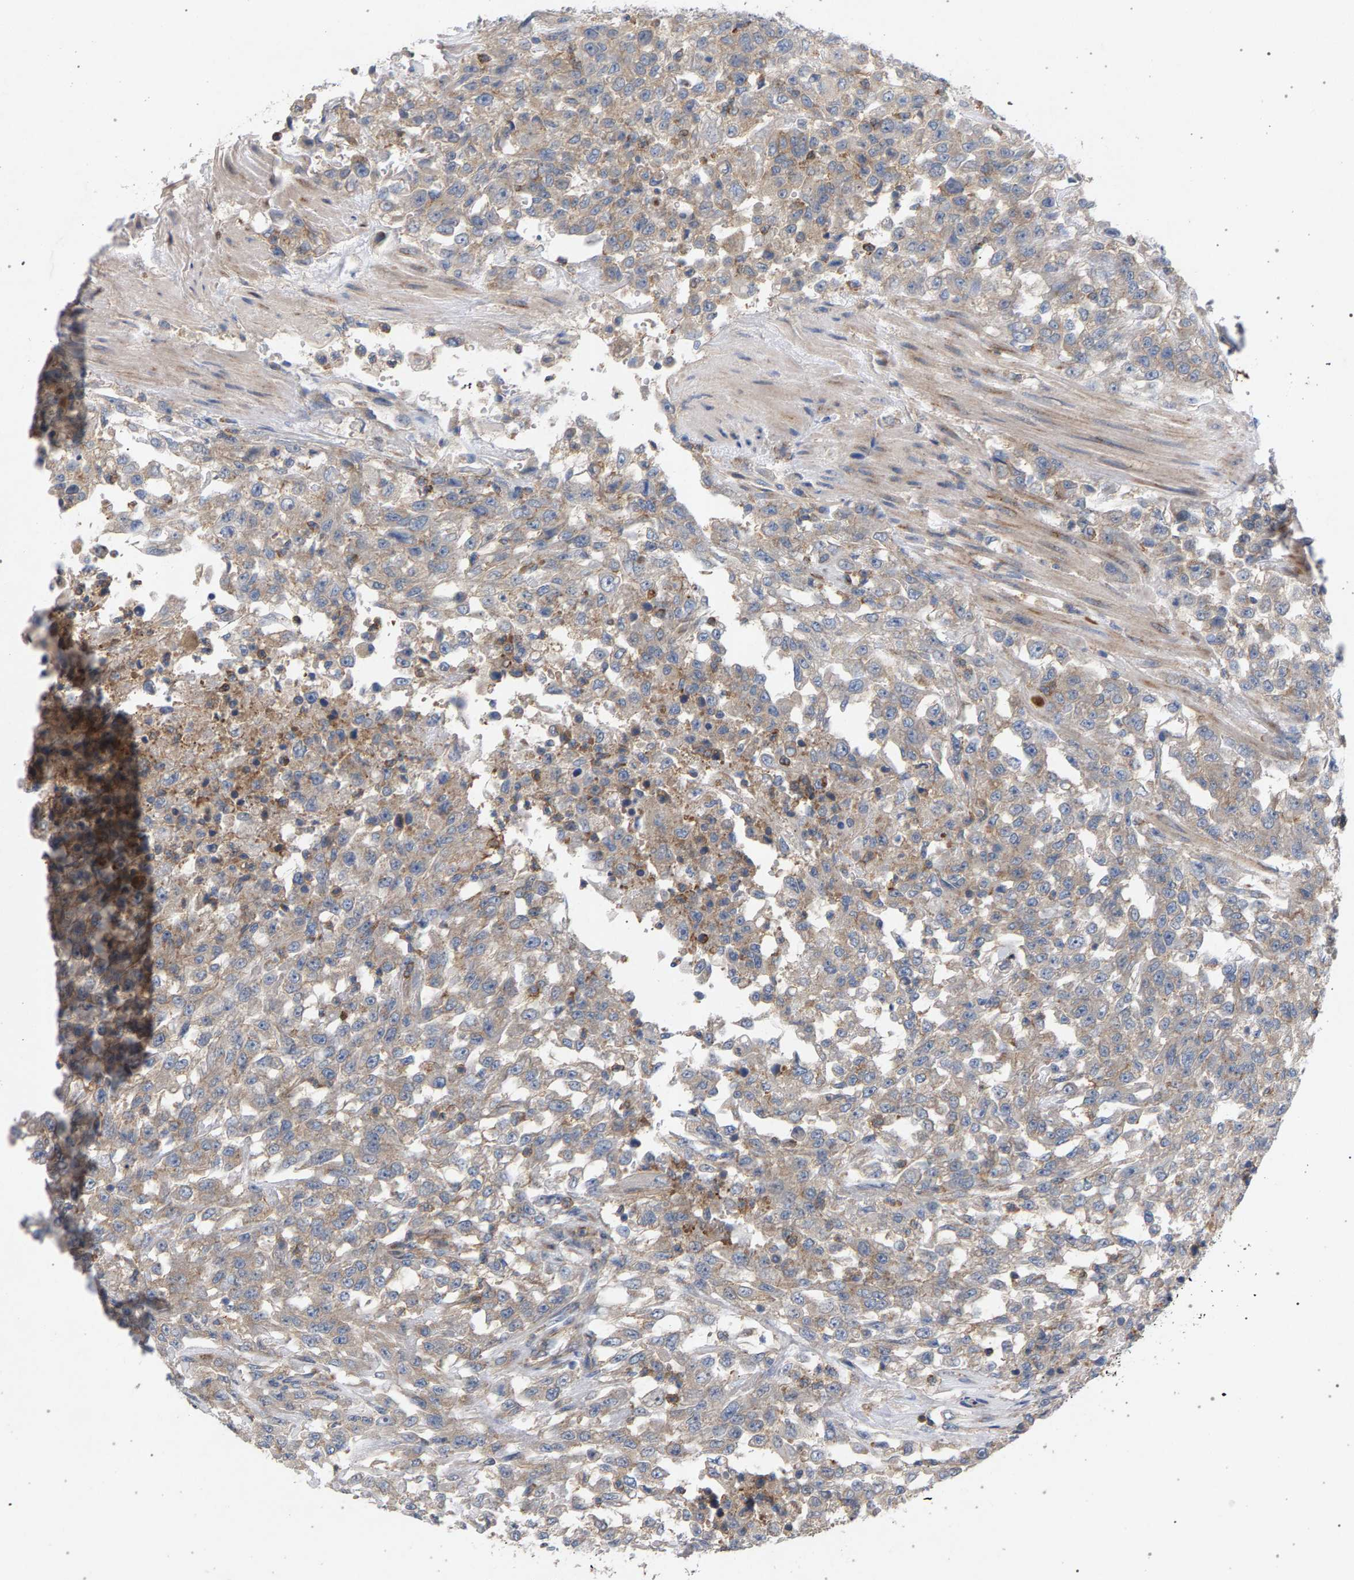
{"staining": {"intensity": "weak", "quantity": ">75%", "location": "cytoplasmic/membranous"}, "tissue": "urothelial cancer", "cell_type": "Tumor cells", "image_type": "cancer", "snomed": [{"axis": "morphology", "description": "Urothelial carcinoma, High grade"}, {"axis": "topography", "description": "Urinary bladder"}], "caption": "Urothelial cancer tissue exhibits weak cytoplasmic/membranous positivity in approximately >75% of tumor cells, visualized by immunohistochemistry.", "gene": "MAMDC2", "patient": {"sex": "male", "age": 46}}